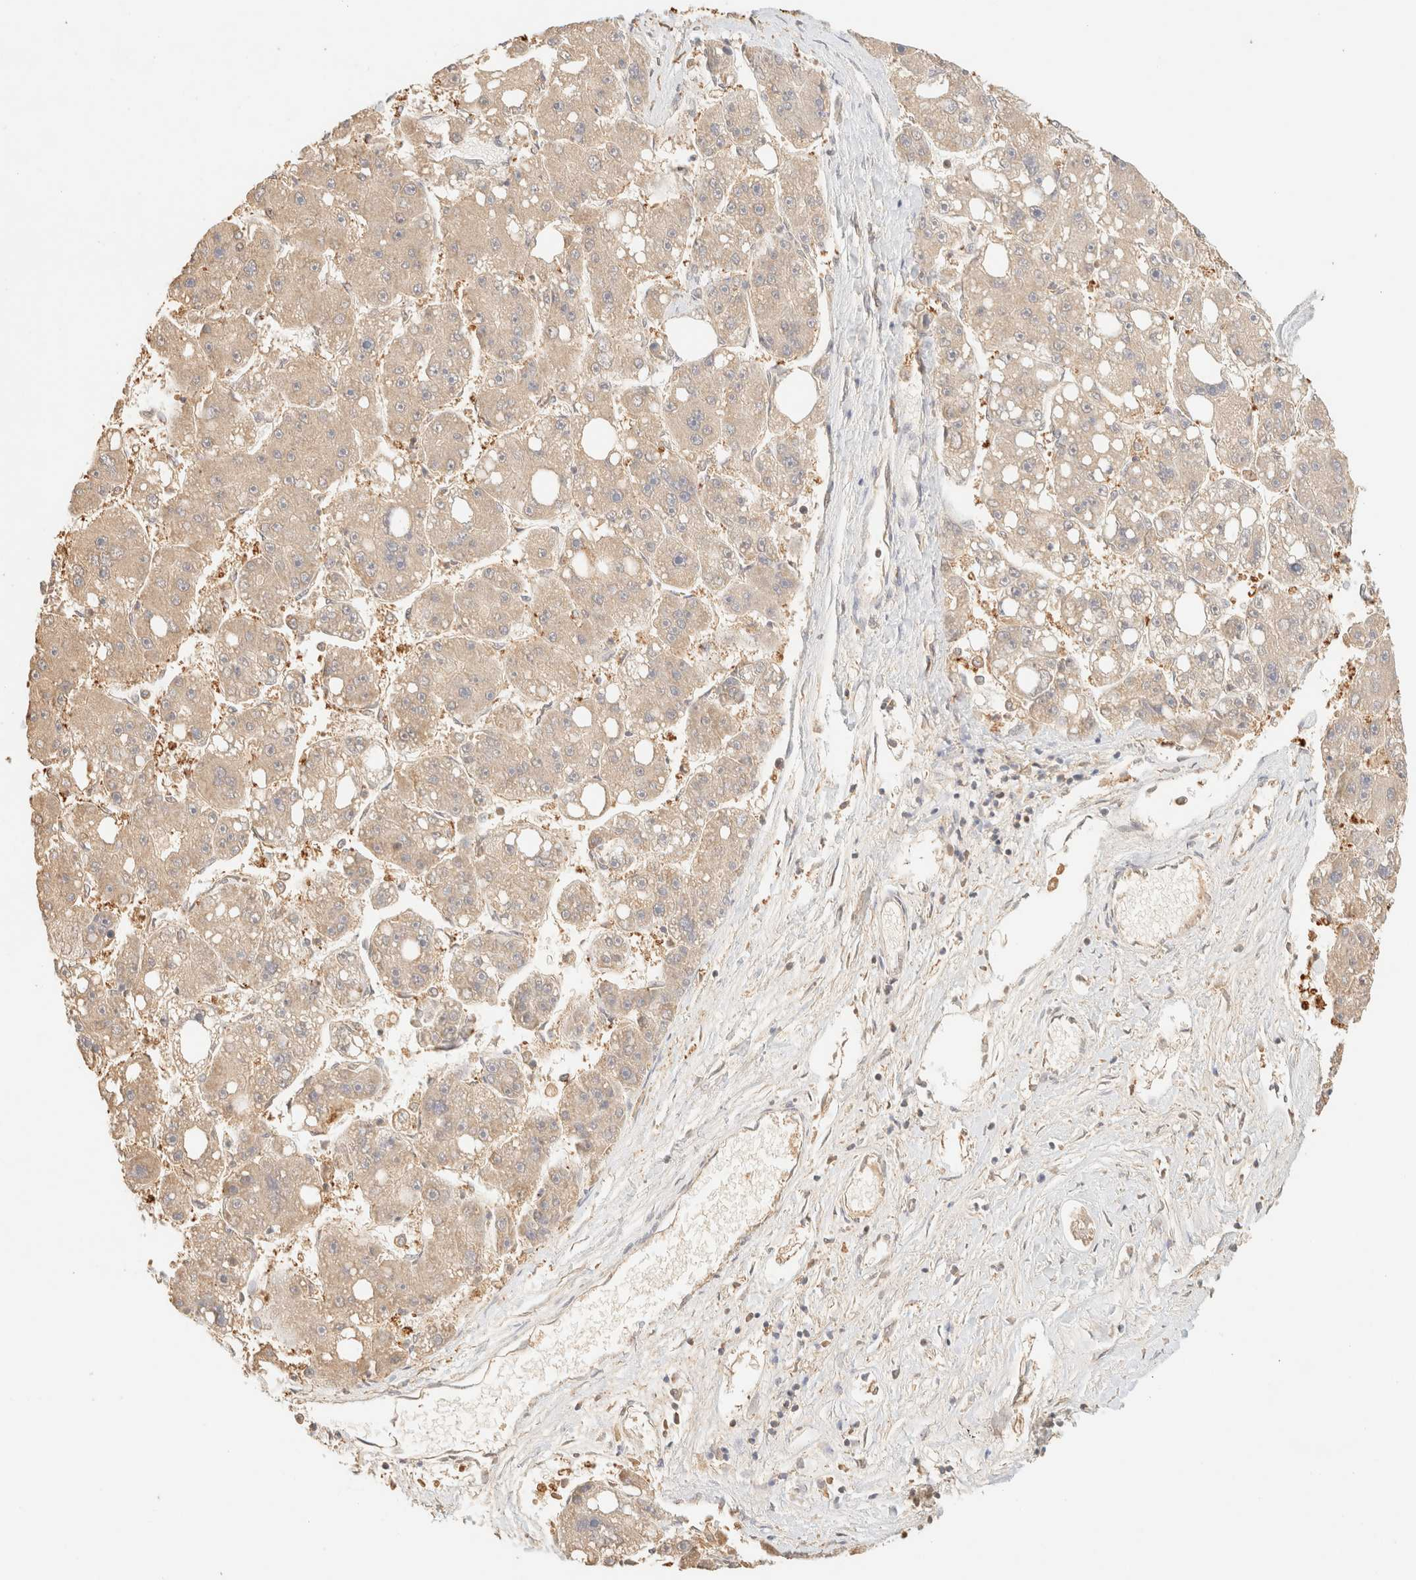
{"staining": {"intensity": "negative", "quantity": "none", "location": "none"}, "tissue": "liver cancer", "cell_type": "Tumor cells", "image_type": "cancer", "snomed": [{"axis": "morphology", "description": "Carcinoma, Hepatocellular, NOS"}, {"axis": "topography", "description": "Liver"}], "caption": "This is an IHC photomicrograph of hepatocellular carcinoma (liver). There is no positivity in tumor cells.", "gene": "TIMD4", "patient": {"sex": "female", "age": 61}}